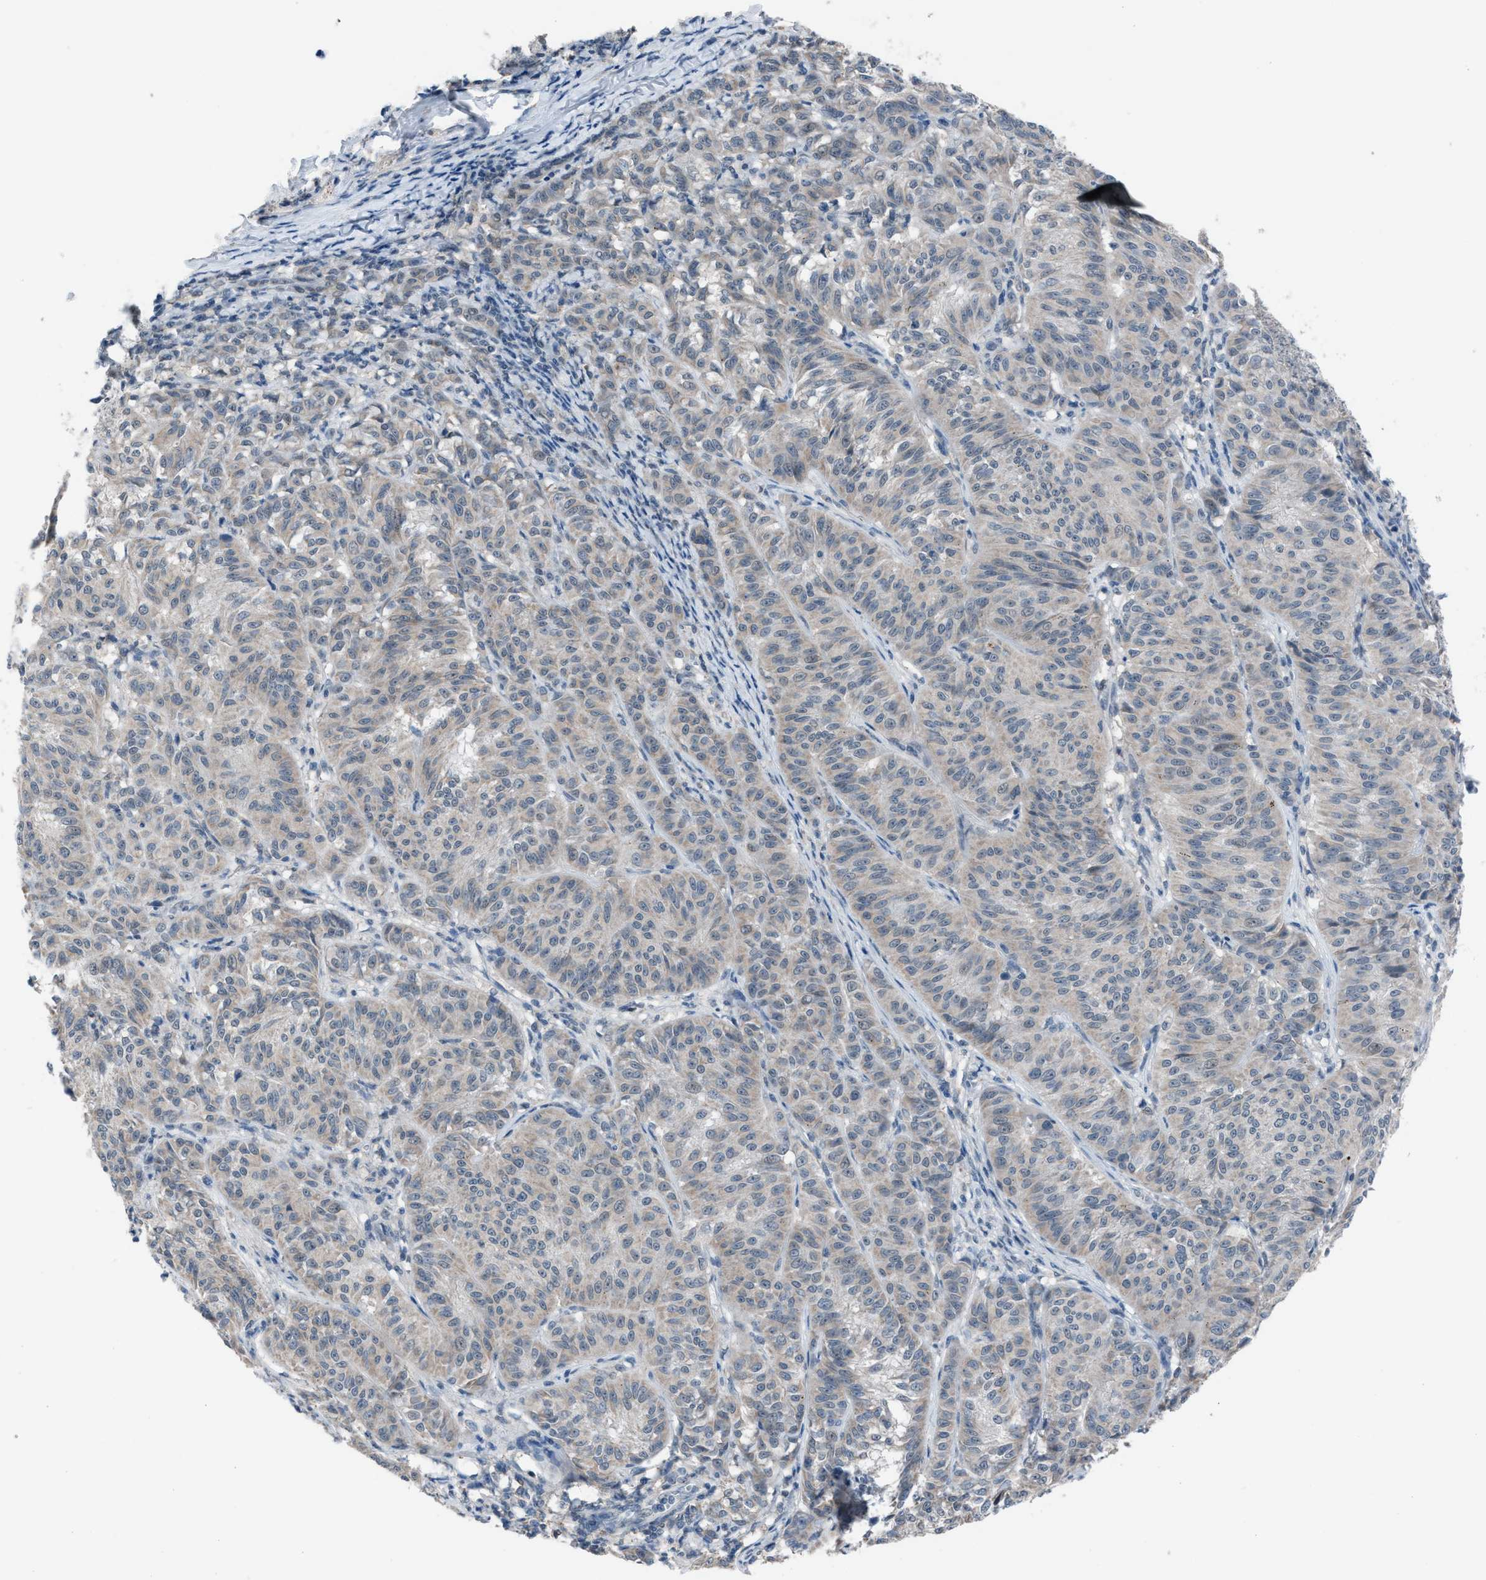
{"staining": {"intensity": "negative", "quantity": "none", "location": "none"}, "tissue": "melanoma", "cell_type": "Tumor cells", "image_type": "cancer", "snomed": [{"axis": "morphology", "description": "Malignant melanoma, NOS"}, {"axis": "topography", "description": "Skin"}], "caption": "A histopathology image of melanoma stained for a protein demonstrates no brown staining in tumor cells. (Brightfield microscopy of DAB (3,3'-diaminobenzidine) immunohistochemistry at high magnification).", "gene": "ANAPC11", "patient": {"sex": "female", "age": 72}}